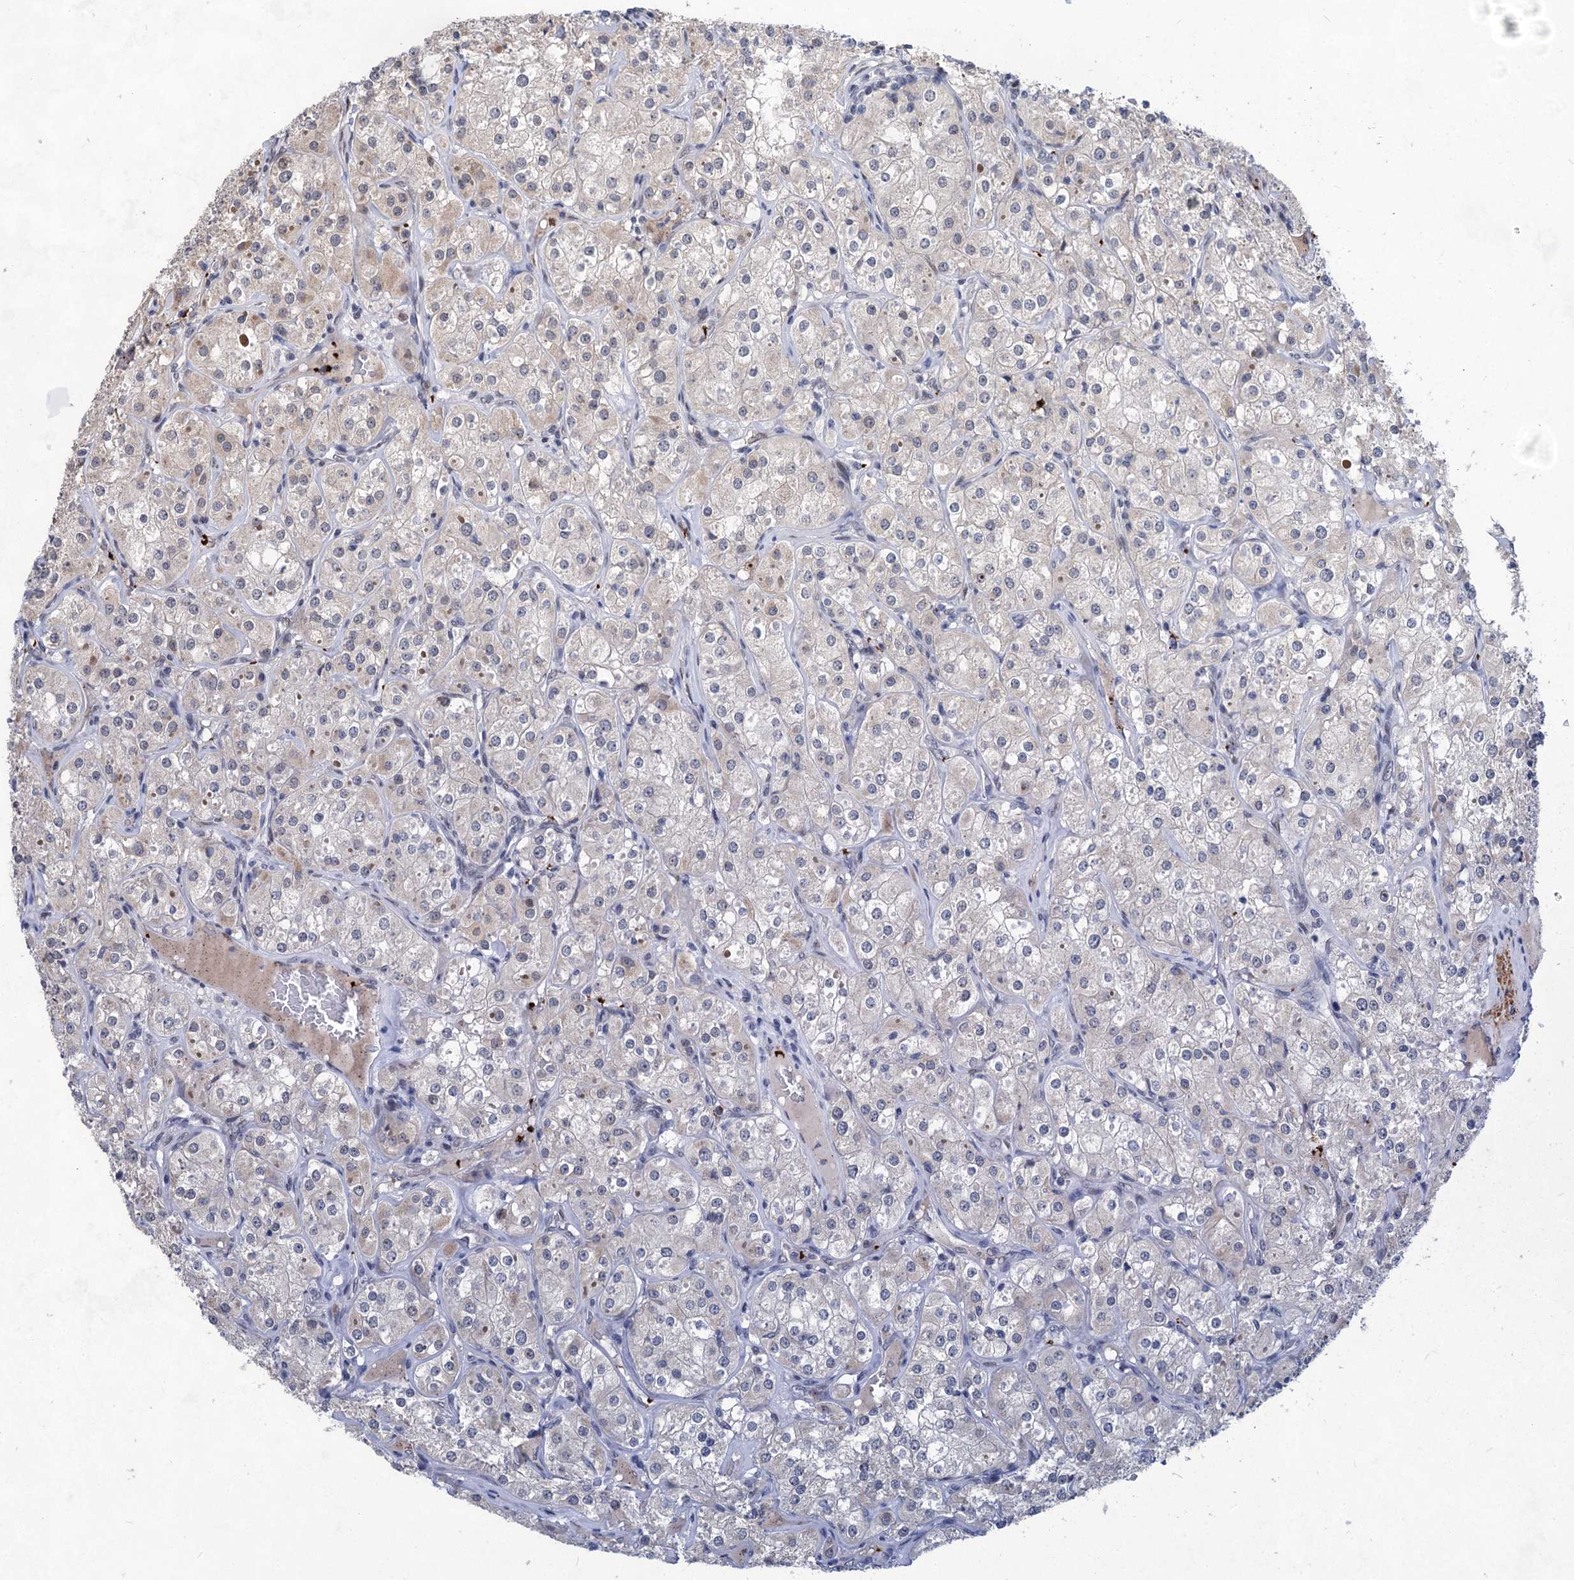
{"staining": {"intensity": "negative", "quantity": "none", "location": "none"}, "tissue": "renal cancer", "cell_type": "Tumor cells", "image_type": "cancer", "snomed": [{"axis": "morphology", "description": "Adenocarcinoma, NOS"}, {"axis": "topography", "description": "Kidney"}], "caption": "Immunohistochemical staining of adenocarcinoma (renal) reveals no significant expression in tumor cells.", "gene": "MON2", "patient": {"sex": "male", "age": 77}}